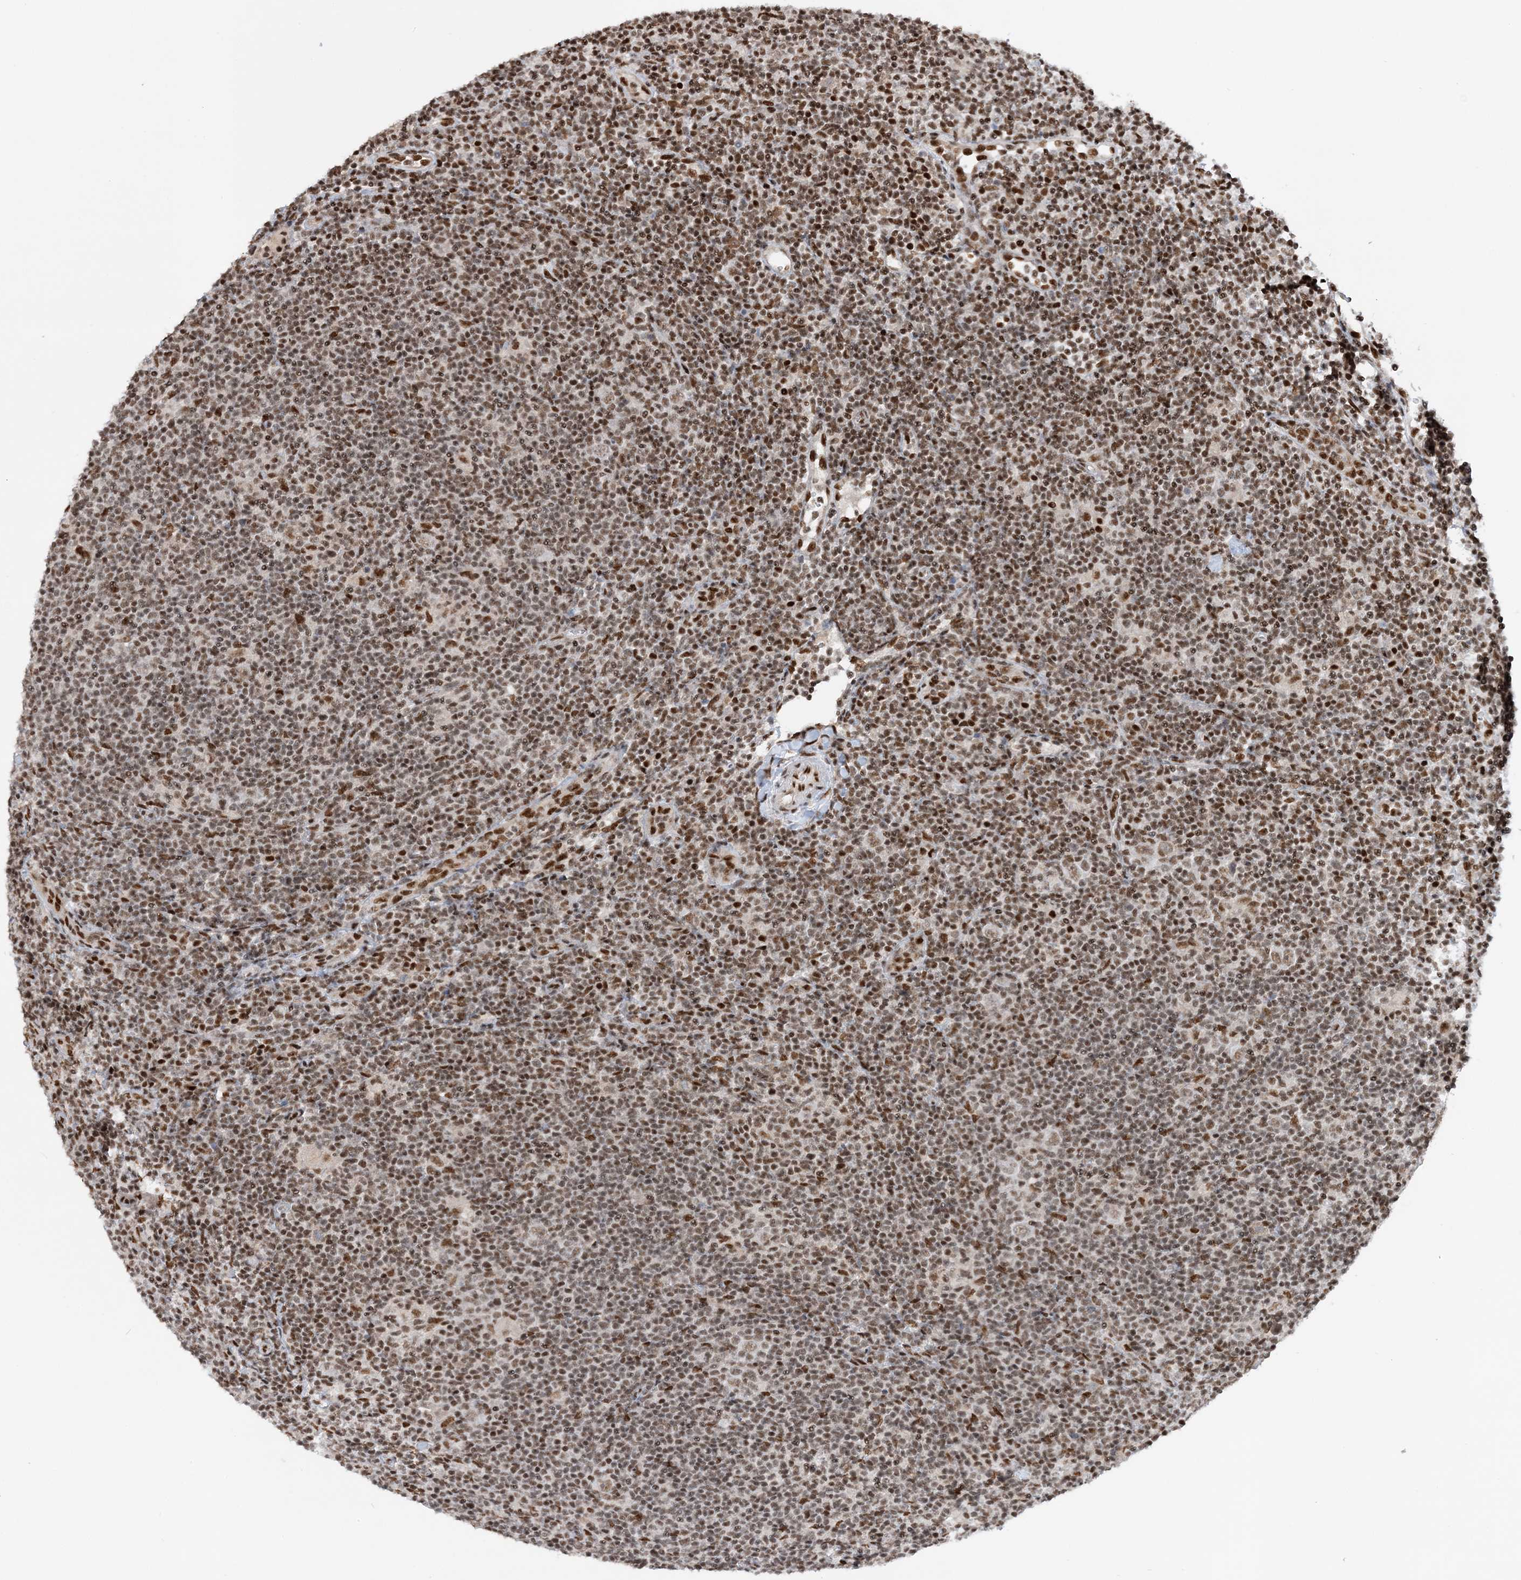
{"staining": {"intensity": "weak", "quantity": ">75%", "location": "nuclear"}, "tissue": "lymphoma", "cell_type": "Tumor cells", "image_type": "cancer", "snomed": [{"axis": "morphology", "description": "Hodgkin's disease, NOS"}, {"axis": "topography", "description": "Lymph node"}], "caption": "Protein positivity by immunohistochemistry (IHC) reveals weak nuclear positivity in about >75% of tumor cells in Hodgkin's disease. (DAB (3,3'-diaminobenzidine) IHC with brightfield microscopy, high magnification).", "gene": "SEPHS1", "patient": {"sex": "female", "age": 57}}